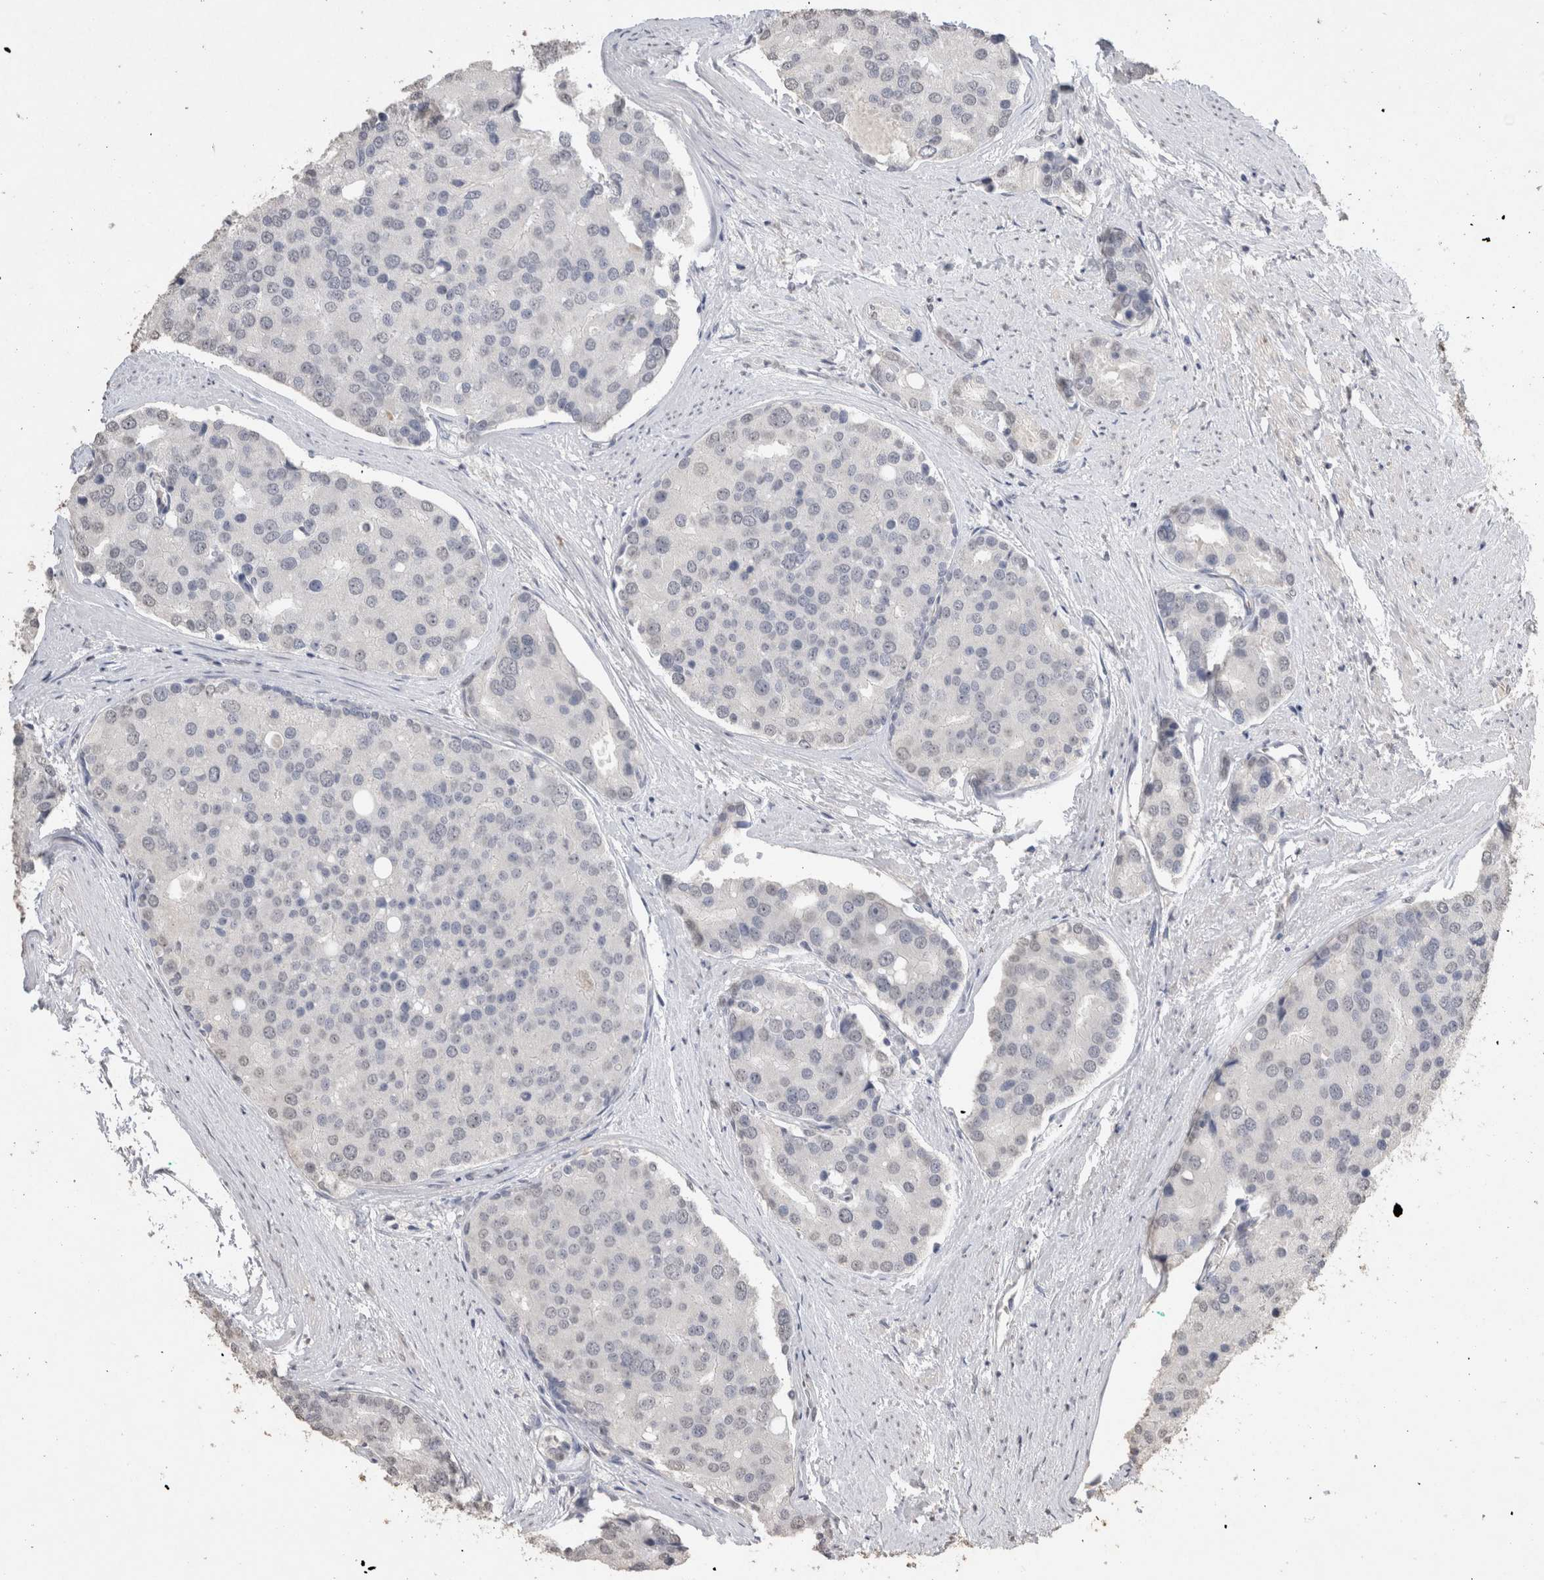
{"staining": {"intensity": "negative", "quantity": "none", "location": "none"}, "tissue": "prostate cancer", "cell_type": "Tumor cells", "image_type": "cancer", "snomed": [{"axis": "morphology", "description": "Adenocarcinoma, High grade"}, {"axis": "topography", "description": "Prostate"}], "caption": "Immunohistochemistry (IHC) photomicrograph of neoplastic tissue: adenocarcinoma (high-grade) (prostate) stained with DAB demonstrates no significant protein staining in tumor cells. Nuclei are stained in blue.", "gene": "LGALS2", "patient": {"sex": "male", "age": 50}}